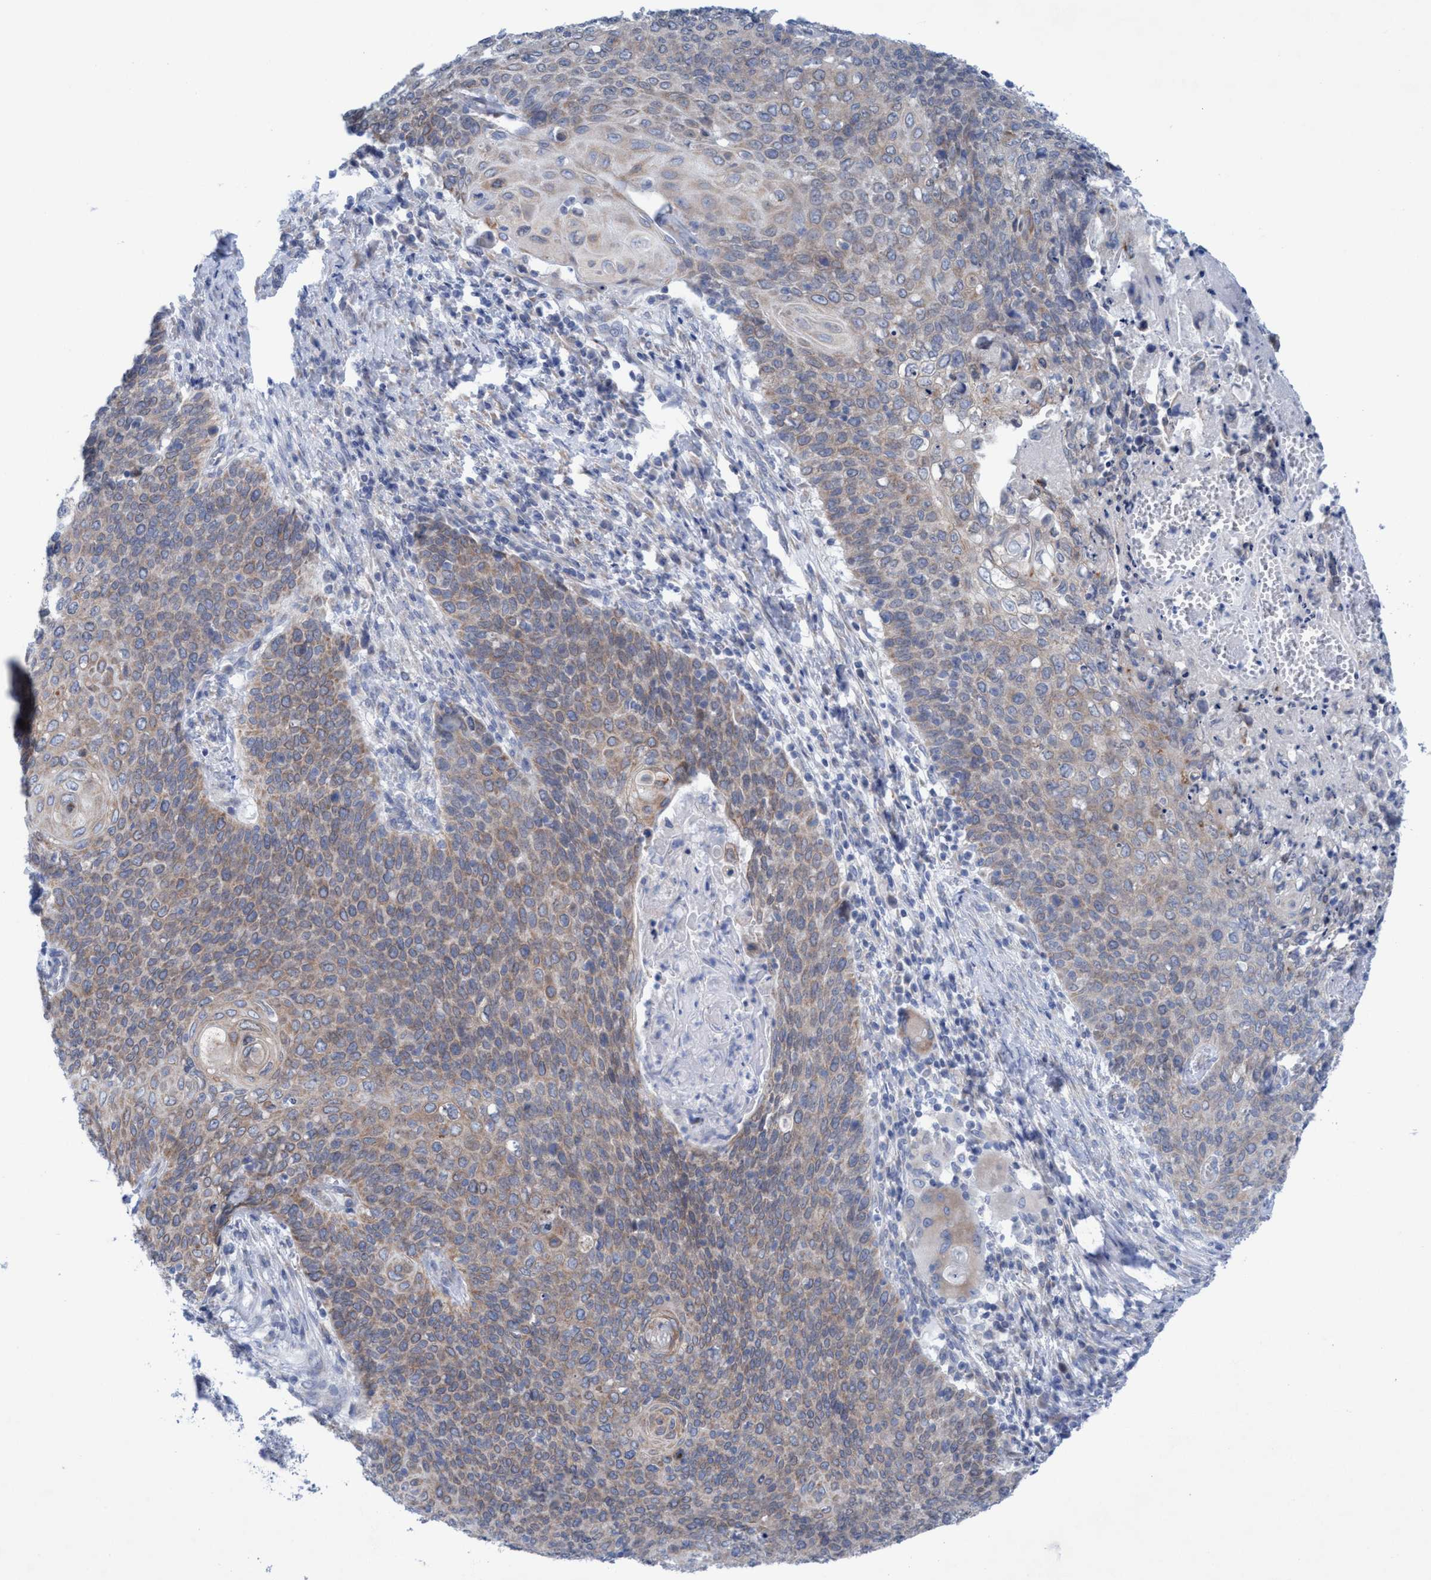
{"staining": {"intensity": "weak", "quantity": ">75%", "location": "cytoplasmic/membranous"}, "tissue": "cervical cancer", "cell_type": "Tumor cells", "image_type": "cancer", "snomed": [{"axis": "morphology", "description": "Squamous cell carcinoma, NOS"}, {"axis": "topography", "description": "Cervix"}], "caption": "A low amount of weak cytoplasmic/membranous staining is seen in about >75% of tumor cells in cervical cancer (squamous cell carcinoma) tissue.", "gene": "RSAD1", "patient": {"sex": "female", "age": 39}}